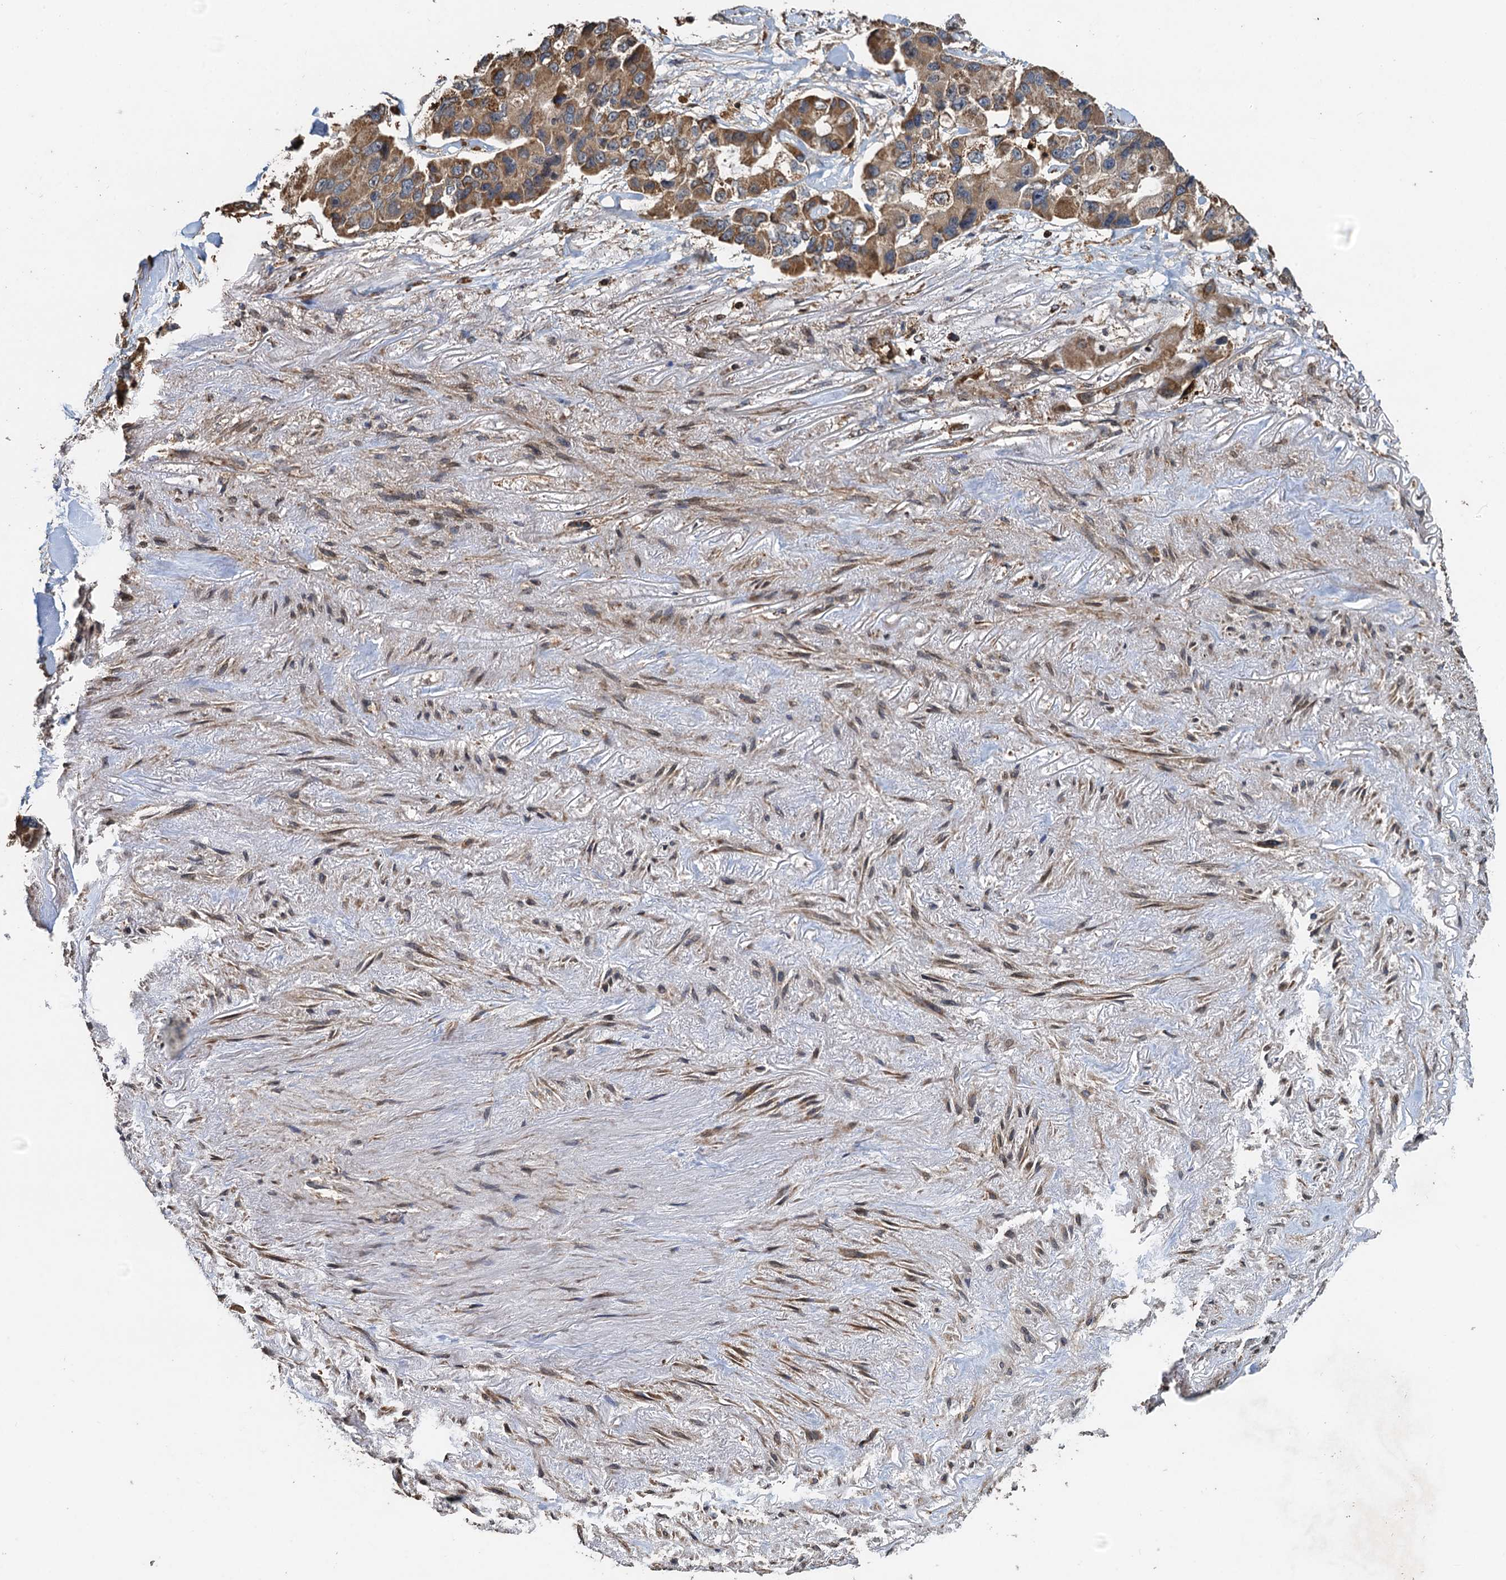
{"staining": {"intensity": "moderate", "quantity": ">75%", "location": "cytoplasmic/membranous"}, "tissue": "lung cancer", "cell_type": "Tumor cells", "image_type": "cancer", "snomed": [{"axis": "morphology", "description": "Adenocarcinoma, NOS"}, {"axis": "topography", "description": "Lung"}], "caption": "IHC photomicrograph of lung adenocarcinoma stained for a protein (brown), which displays medium levels of moderate cytoplasmic/membranous expression in approximately >75% of tumor cells.", "gene": "SDS", "patient": {"sex": "female", "age": 54}}